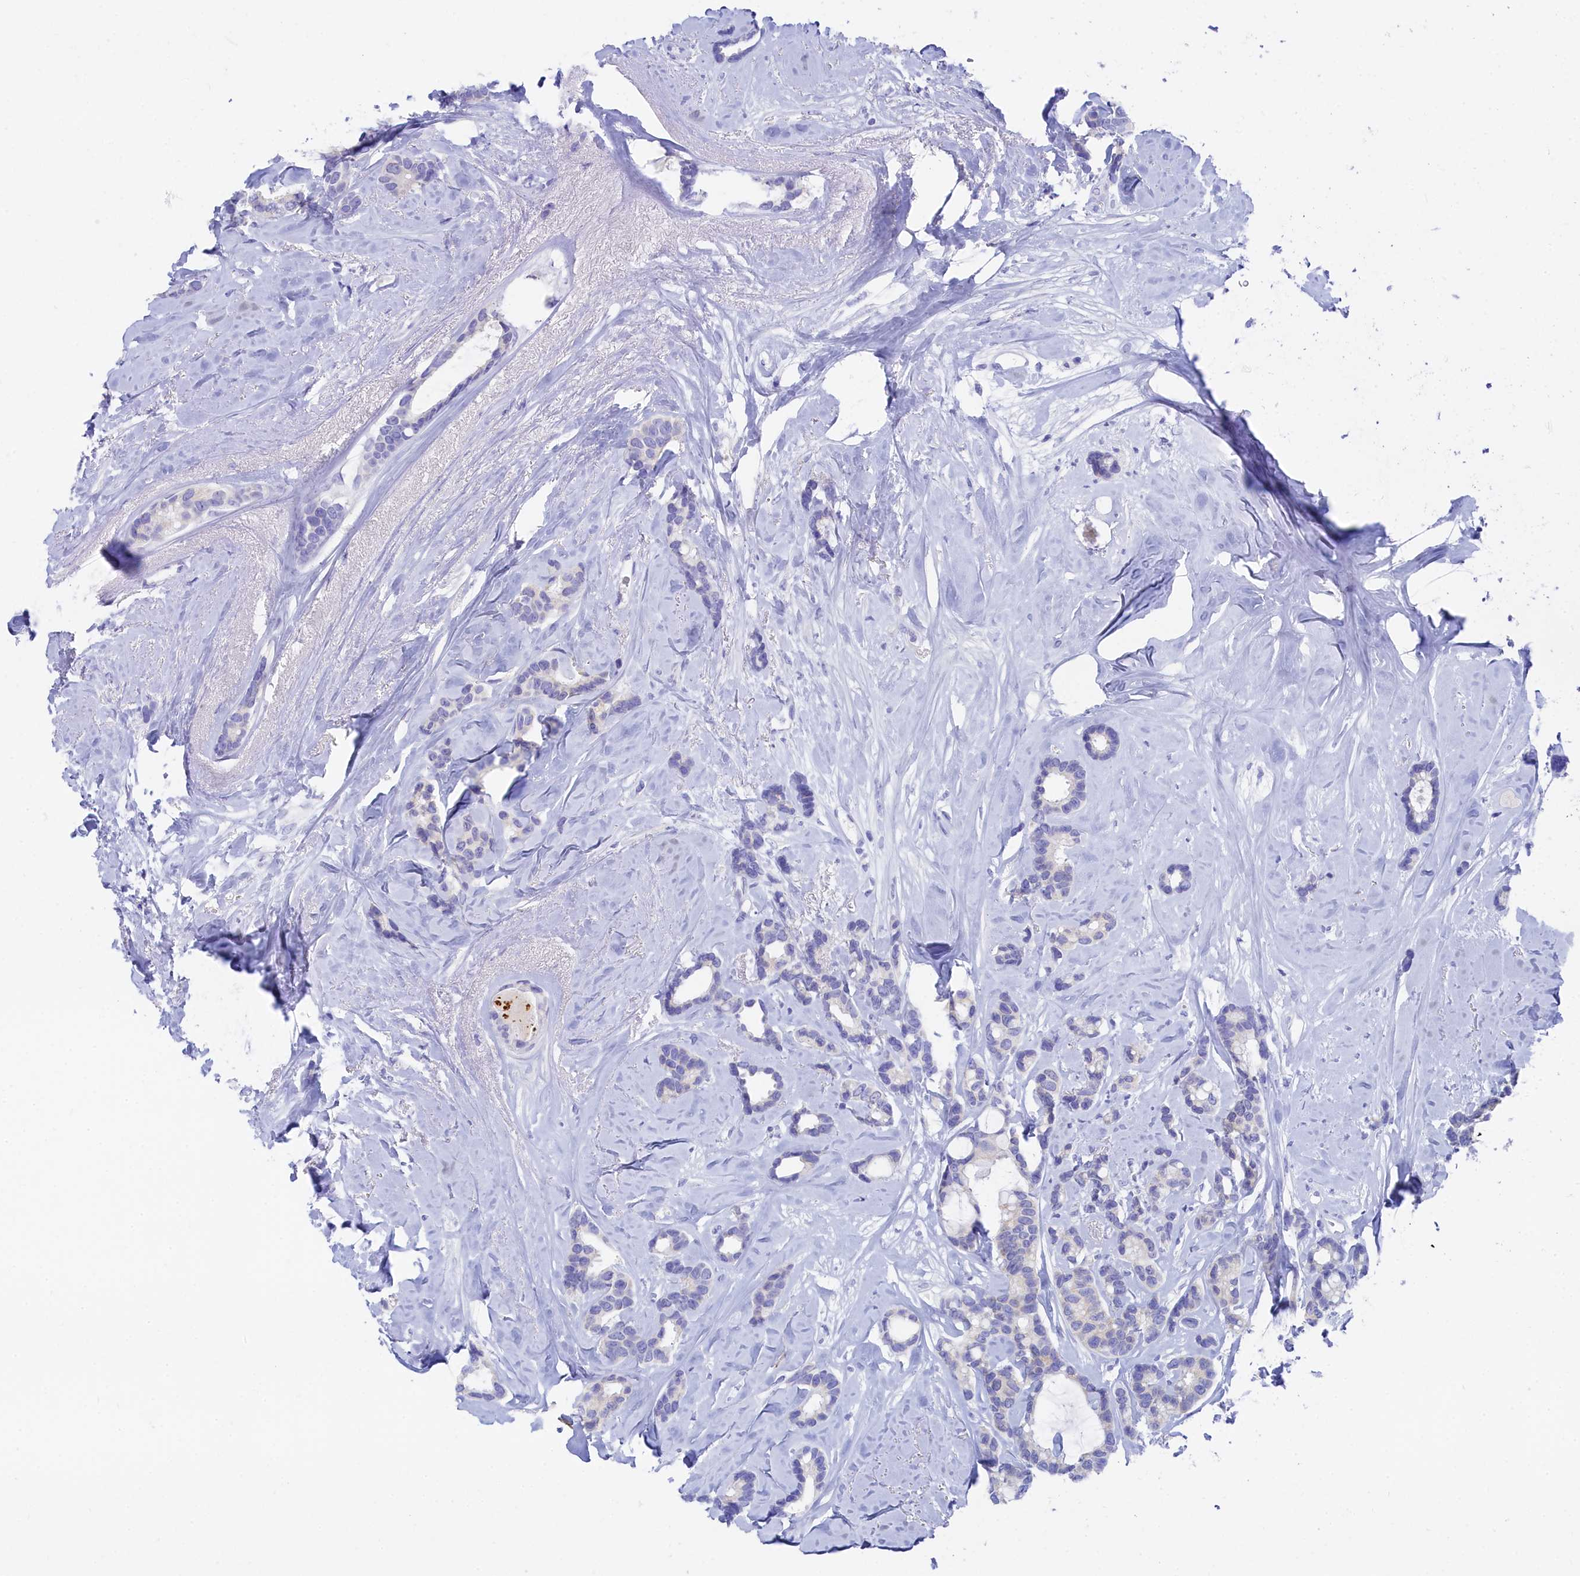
{"staining": {"intensity": "negative", "quantity": "none", "location": "none"}, "tissue": "breast cancer", "cell_type": "Tumor cells", "image_type": "cancer", "snomed": [{"axis": "morphology", "description": "Duct carcinoma"}, {"axis": "topography", "description": "Breast"}], "caption": "DAB (3,3'-diaminobenzidine) immunohistochemical staining of breast cancer (infiltrating ductal carcinoma) demonstrates no significant expression in tumor cells.", "gene": "TRIM10", "patient": {"sex": "female", "age": 87}}